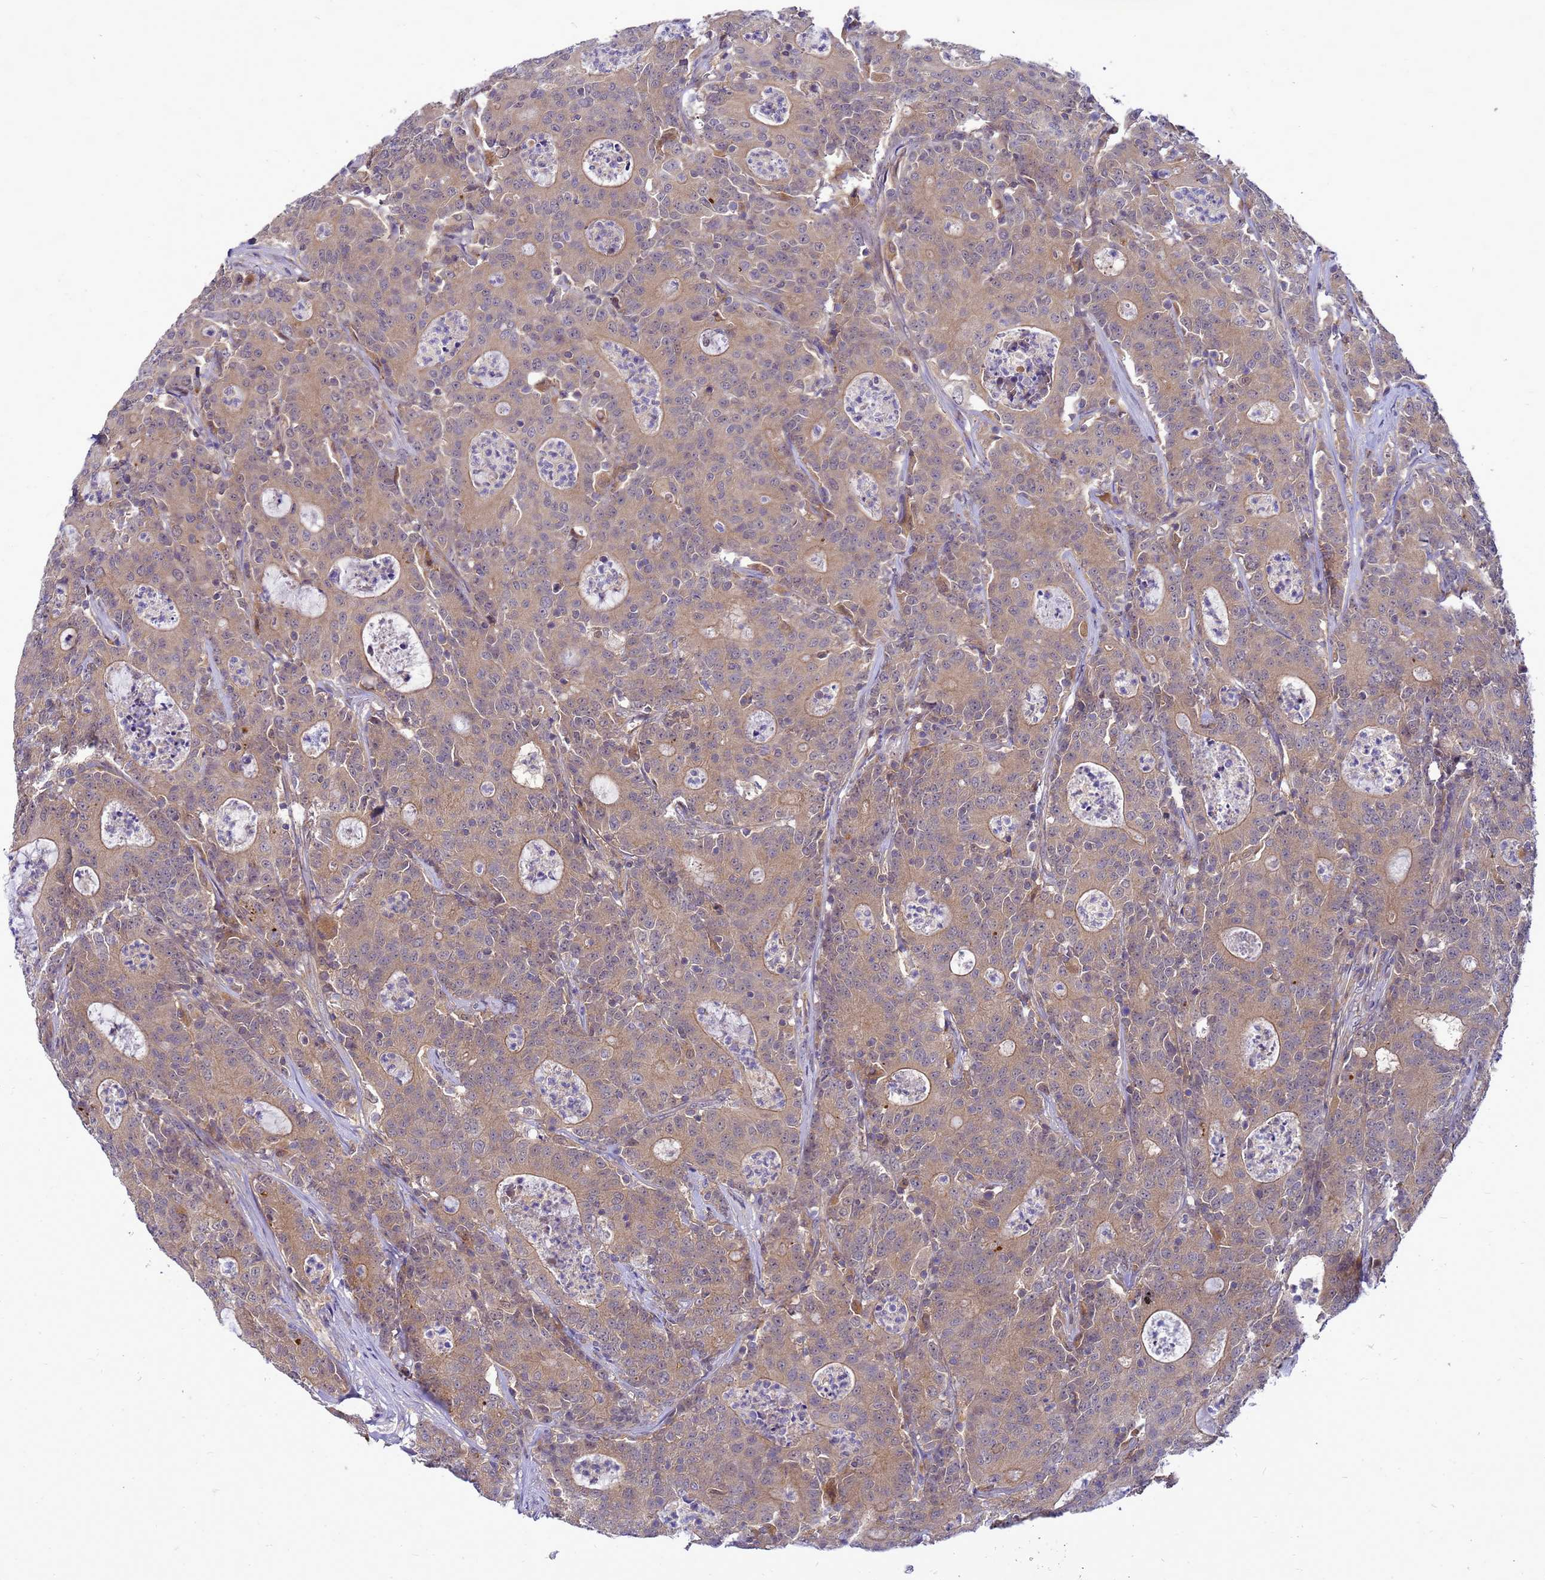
{"staining": {"intensity": "moderate", "quantity": ">75%", "location": "cytoplasmic/membranous"}, "tissue": "colorectal cancer", "cell_type": "Tumor cells", "image_type": "cancer", "snomed": [{"axis": "morphology", "description": "Adenocarcinoma, NOS"}, {"axis": "topography", "description": "Colon"}], "caption": "The histopathology image exhibits immunohistochemical staining of colorectal adenocarcinoma. There is moderate cytoplasmic/membranous staining is appreciated in about >75% of tumor cells.", "gene": "ENOPH1", "patient": {"sex": "male", "age": 83}}